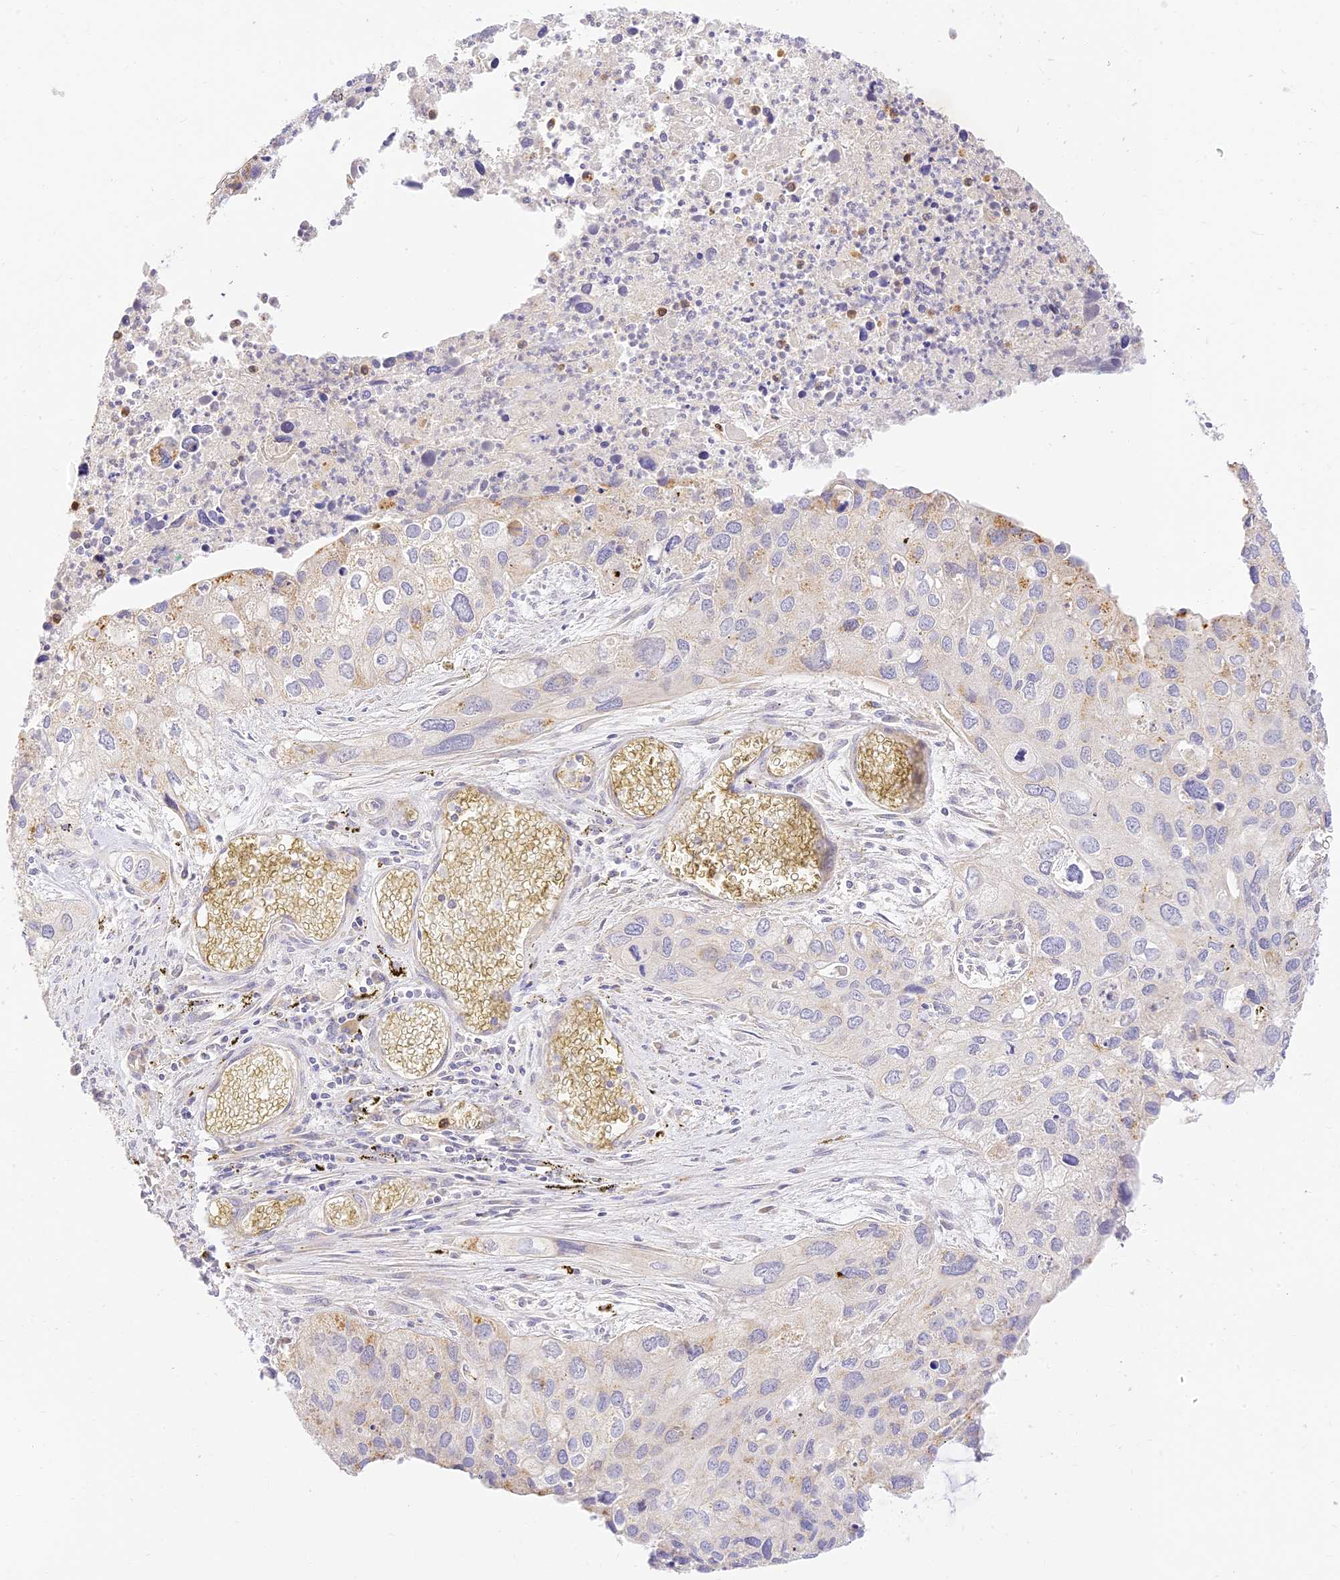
{"staining": {"intensity": "weak", "quantity": "<25%", "location": "cytoplasmic/membranous"}, "tissue": "cervical cancer", "cell_type": "Tumor cells", "image_type": "cancer", "snomed": [{"axis": "morphology", "description": "Squamous cell carcinoma, NOS"}, {"axis": "topography", "description": "Cervix"}], "caption": "Cervical cancer was stained to show a protein in brown. There is no significant staining in tumor cells.", "gene": "LRRC15", "patient": {"sex": "female", "age": 55}}